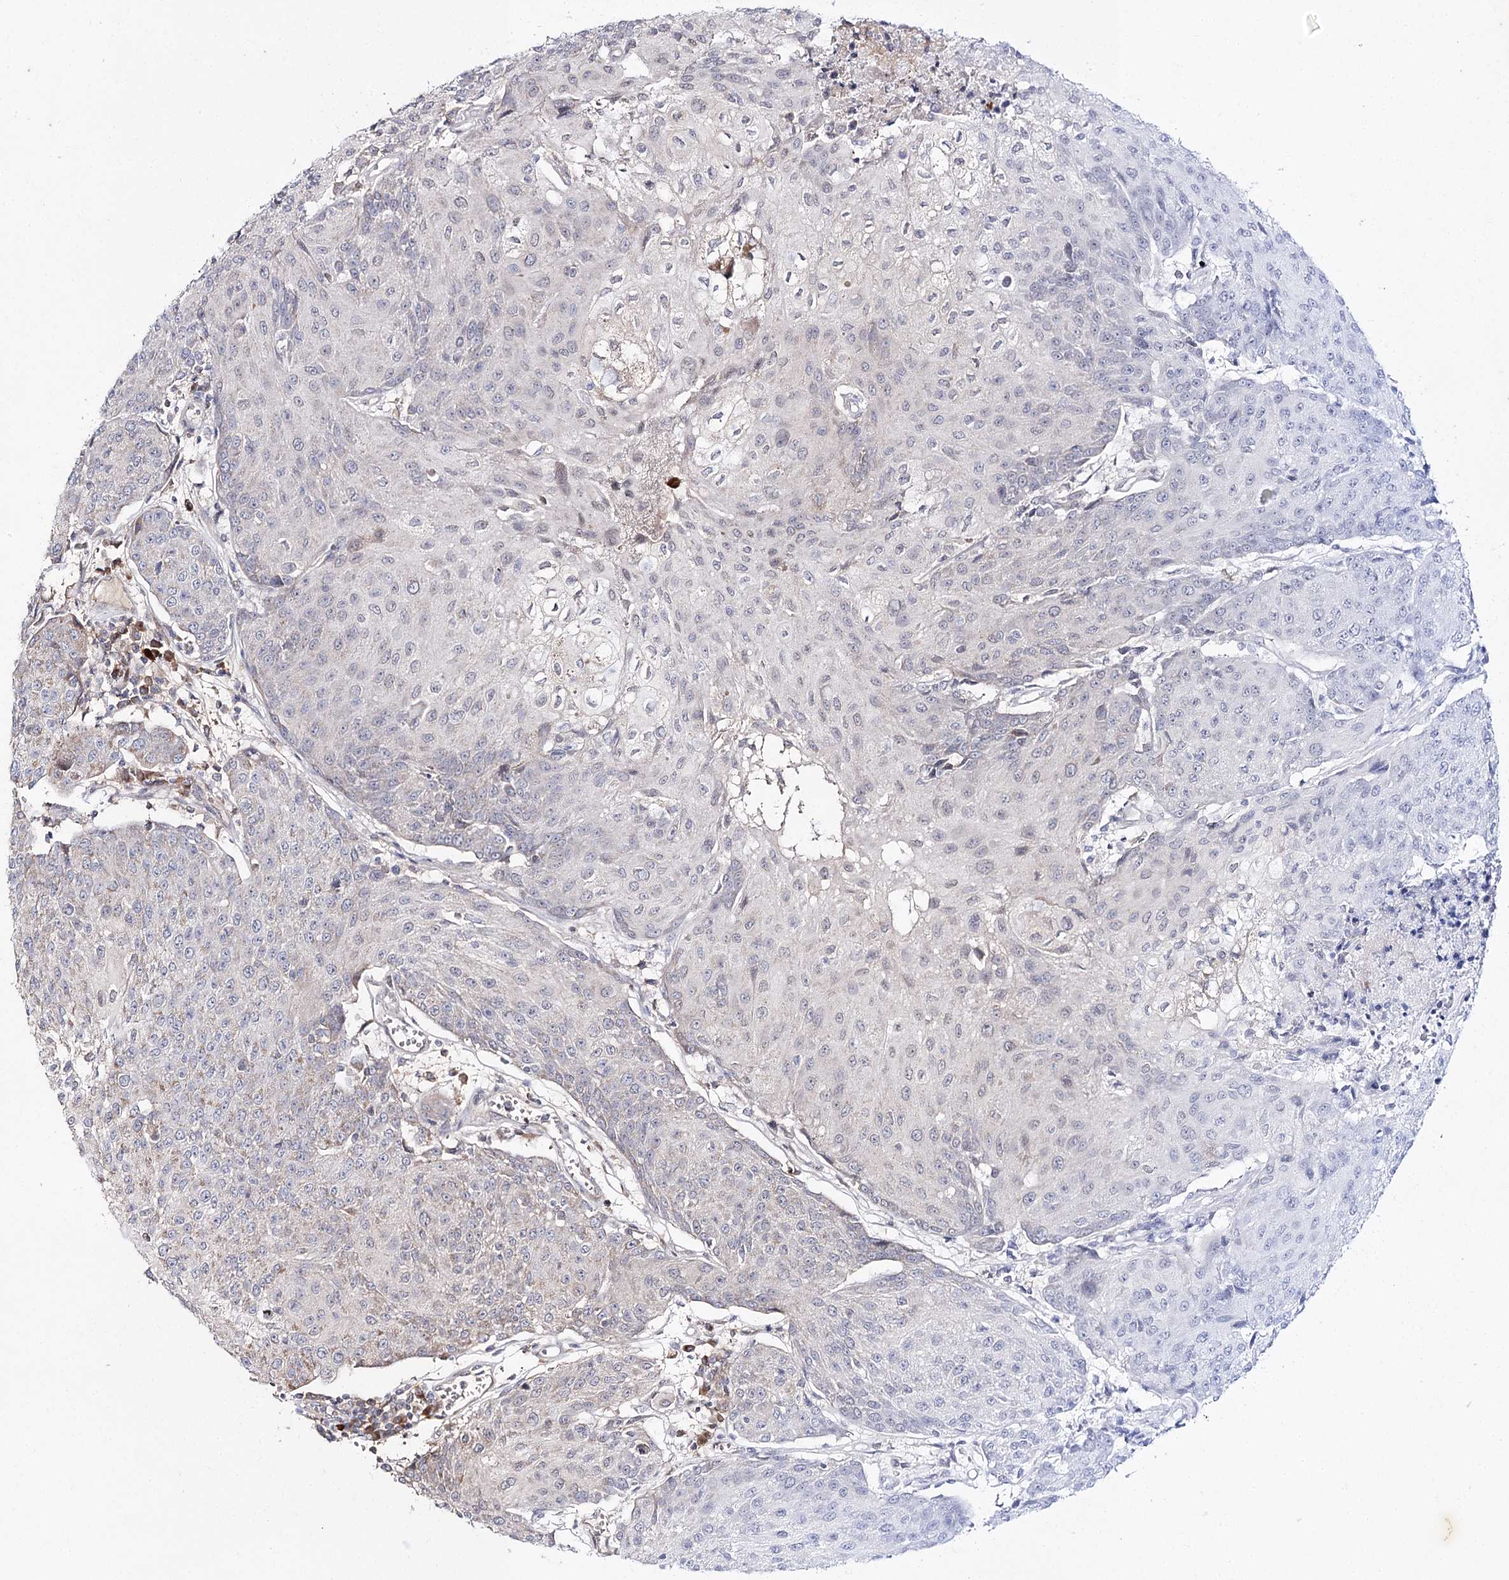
{"staining": {"intensity": "negative", "quantity": "none", "location": "none"}, "tissue": "urothelial cancer", "cell_type": "Tumor cells", "image_type": "cancer", "snomed": [{"axis": "morphology", "description": "Urothelial carcinoma, High grade"}, {"axis": "topography", "description": "Urinary bladder"}], "caption": "Protein analysis of urothelial cancer reveals no significant positivity in tumor cells.", "gene": "C11orf80", "patient": {"sex": "female", "age": 85}}